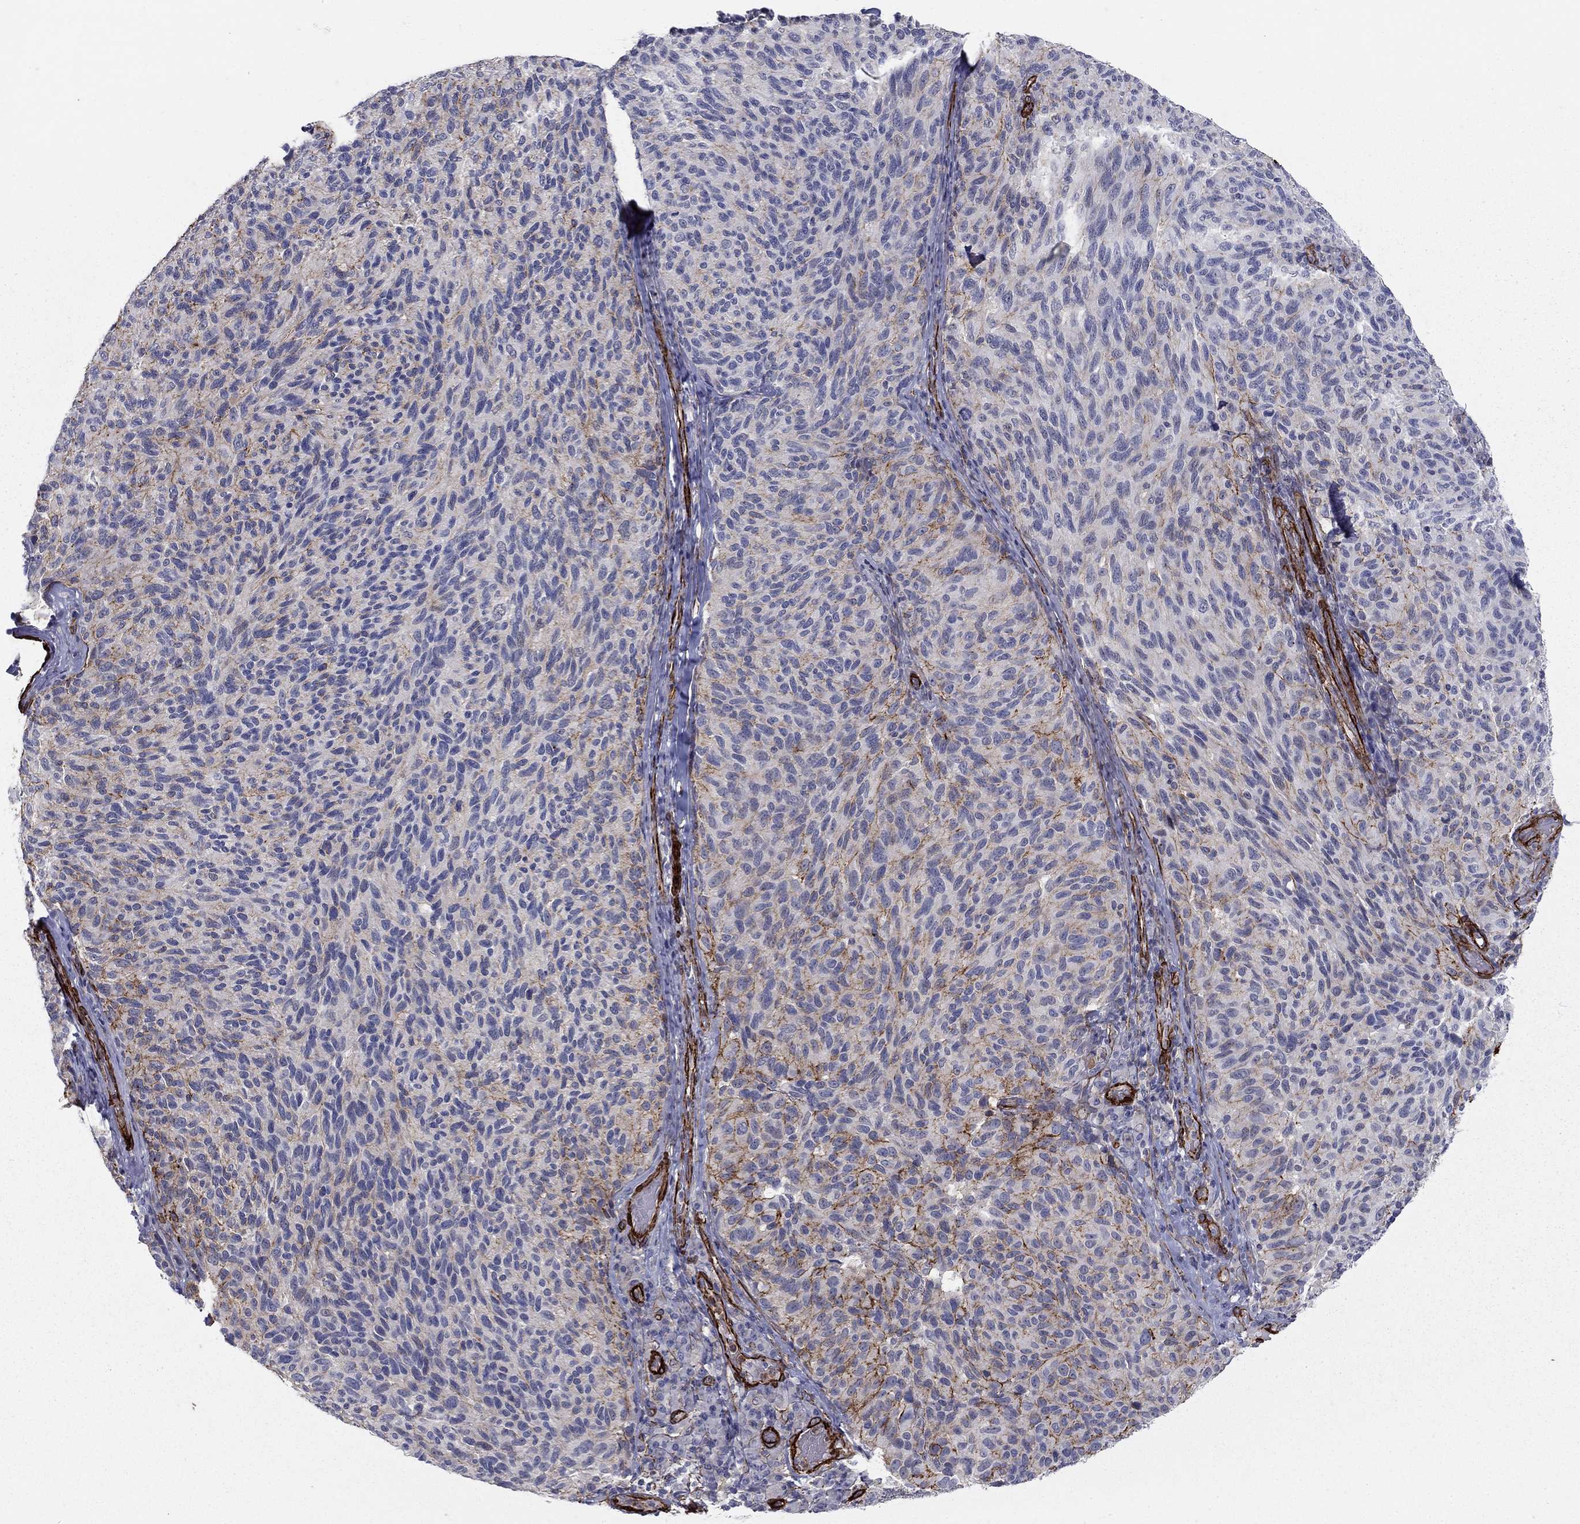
{"staining": {"intensity": "strong", "quantity": "<25%", "location": "cytoplasmic/membranous"}, "tissue": "melanoma", "cell_type": "Tumor cells", "image_type": "cancer", "snomed": [{"axis": "morphology", "description": "Malignant melanoma, NOS"}, {"axis": "topography", "description": "Skin"}], "caption": "A photomicrograph of malignant melanoma stained for a protein displays strong cytoplasmic/membranous brown staining in tumor cells. Using DAB (3,3'-diaminobenzidine) (brown) and hematoxylin (blue) stains, captured at high magnification using brightfield microscopy.", "gene": "KRBA1", "patient": {"sex": "female", "age": 73}}